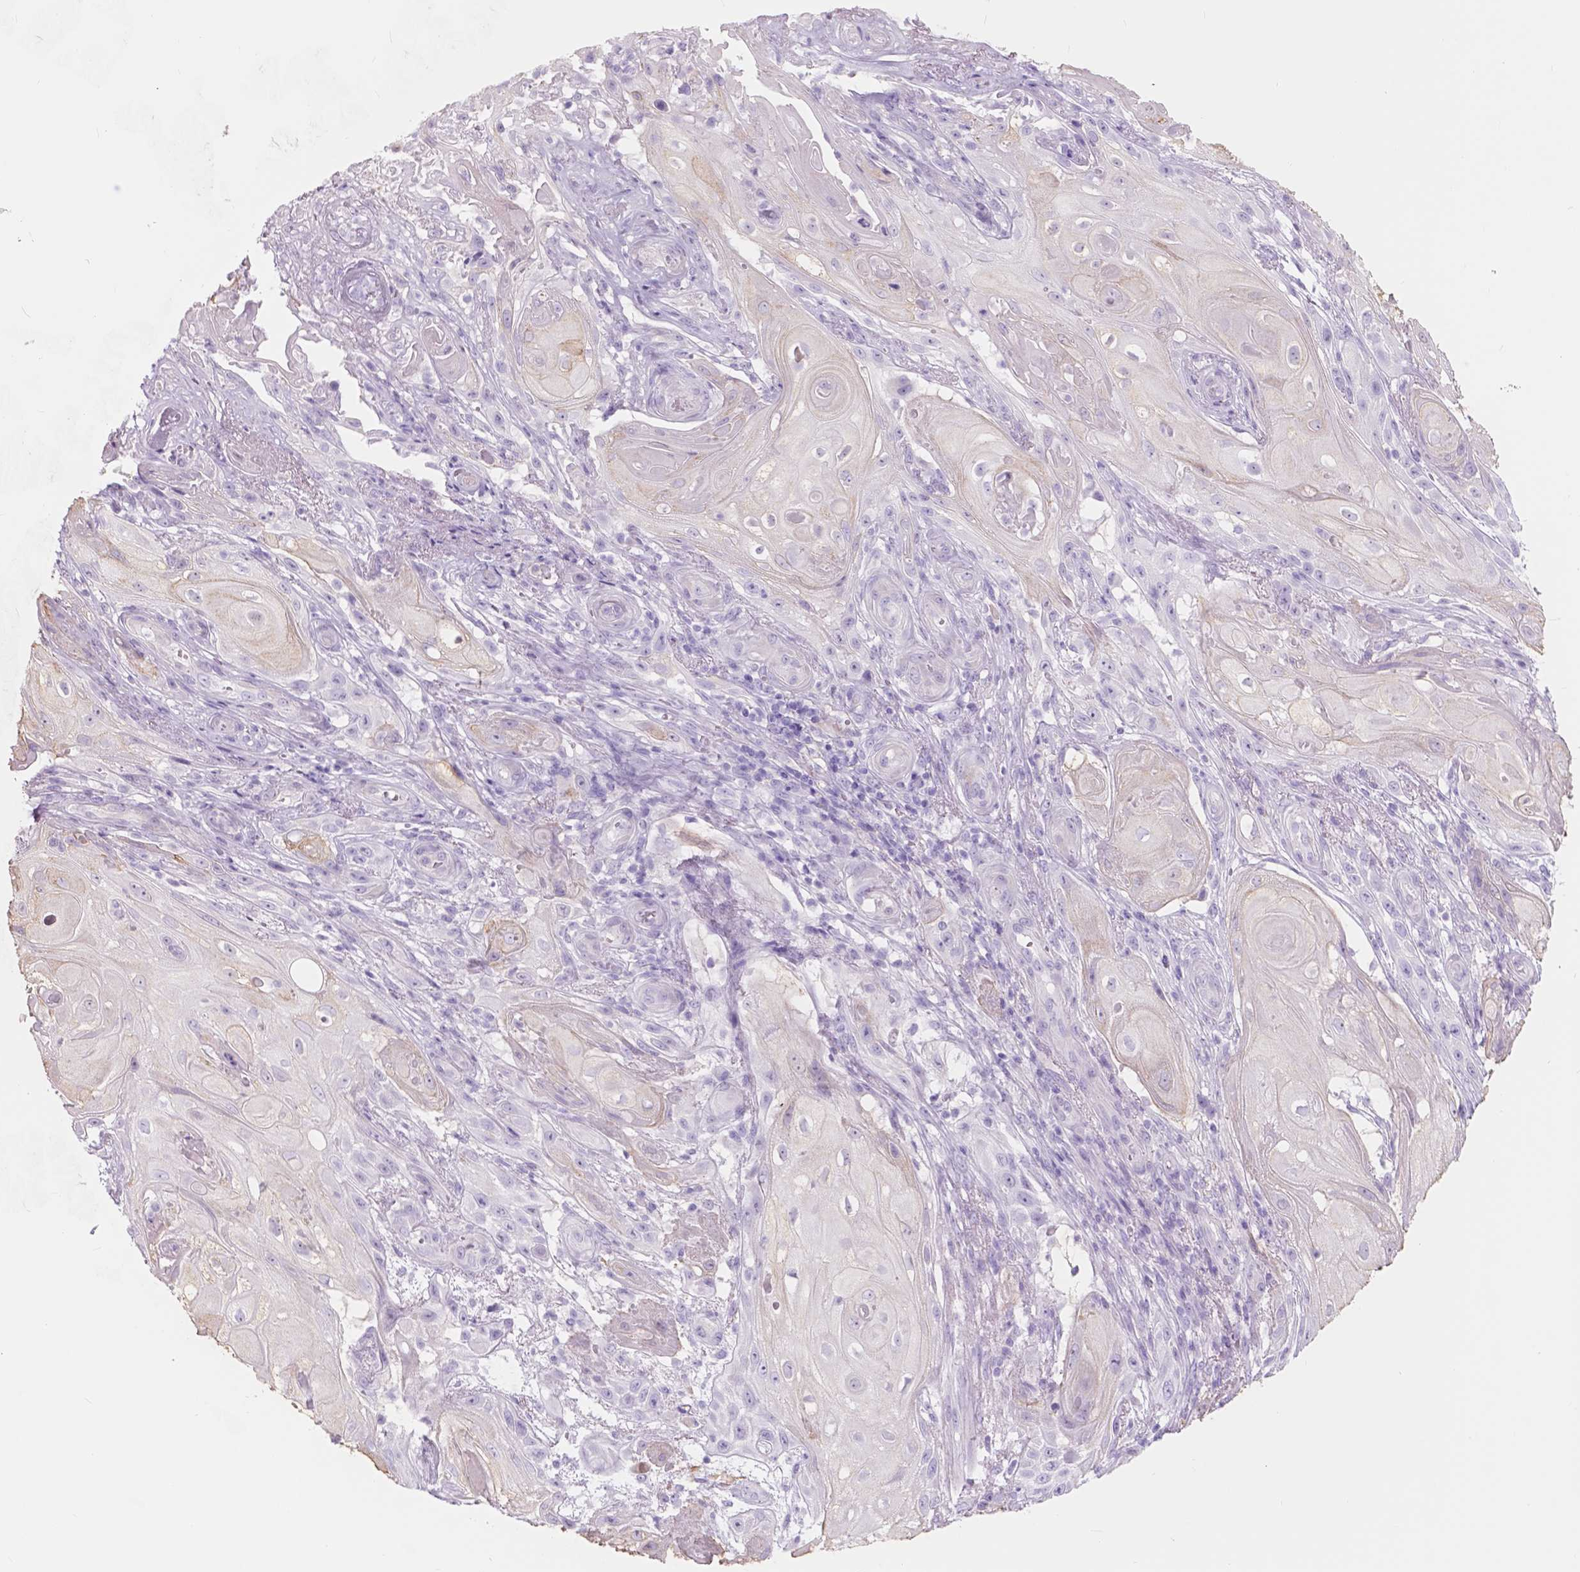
{"staining": {"intensity": "negative", "quantity": "none", "location": "none"}, "tissue": "skin cancer", "cell_type": "Tumor cells", "image_type": "cancer", "snomed": [{"axis": "morphology", "description": "Squamous cell carcinoma, NOS"}, {"axis": "topography", "description": "Skin"}], "caption": "DAB (3,3'-diaminobenzidine) immunohistochemical staining of squamous cell carcinoma (skin) reveals no significant positivity in tumor cells.", "gene": "FXYD2", "patient": {"sex": "male", "age": 62}}